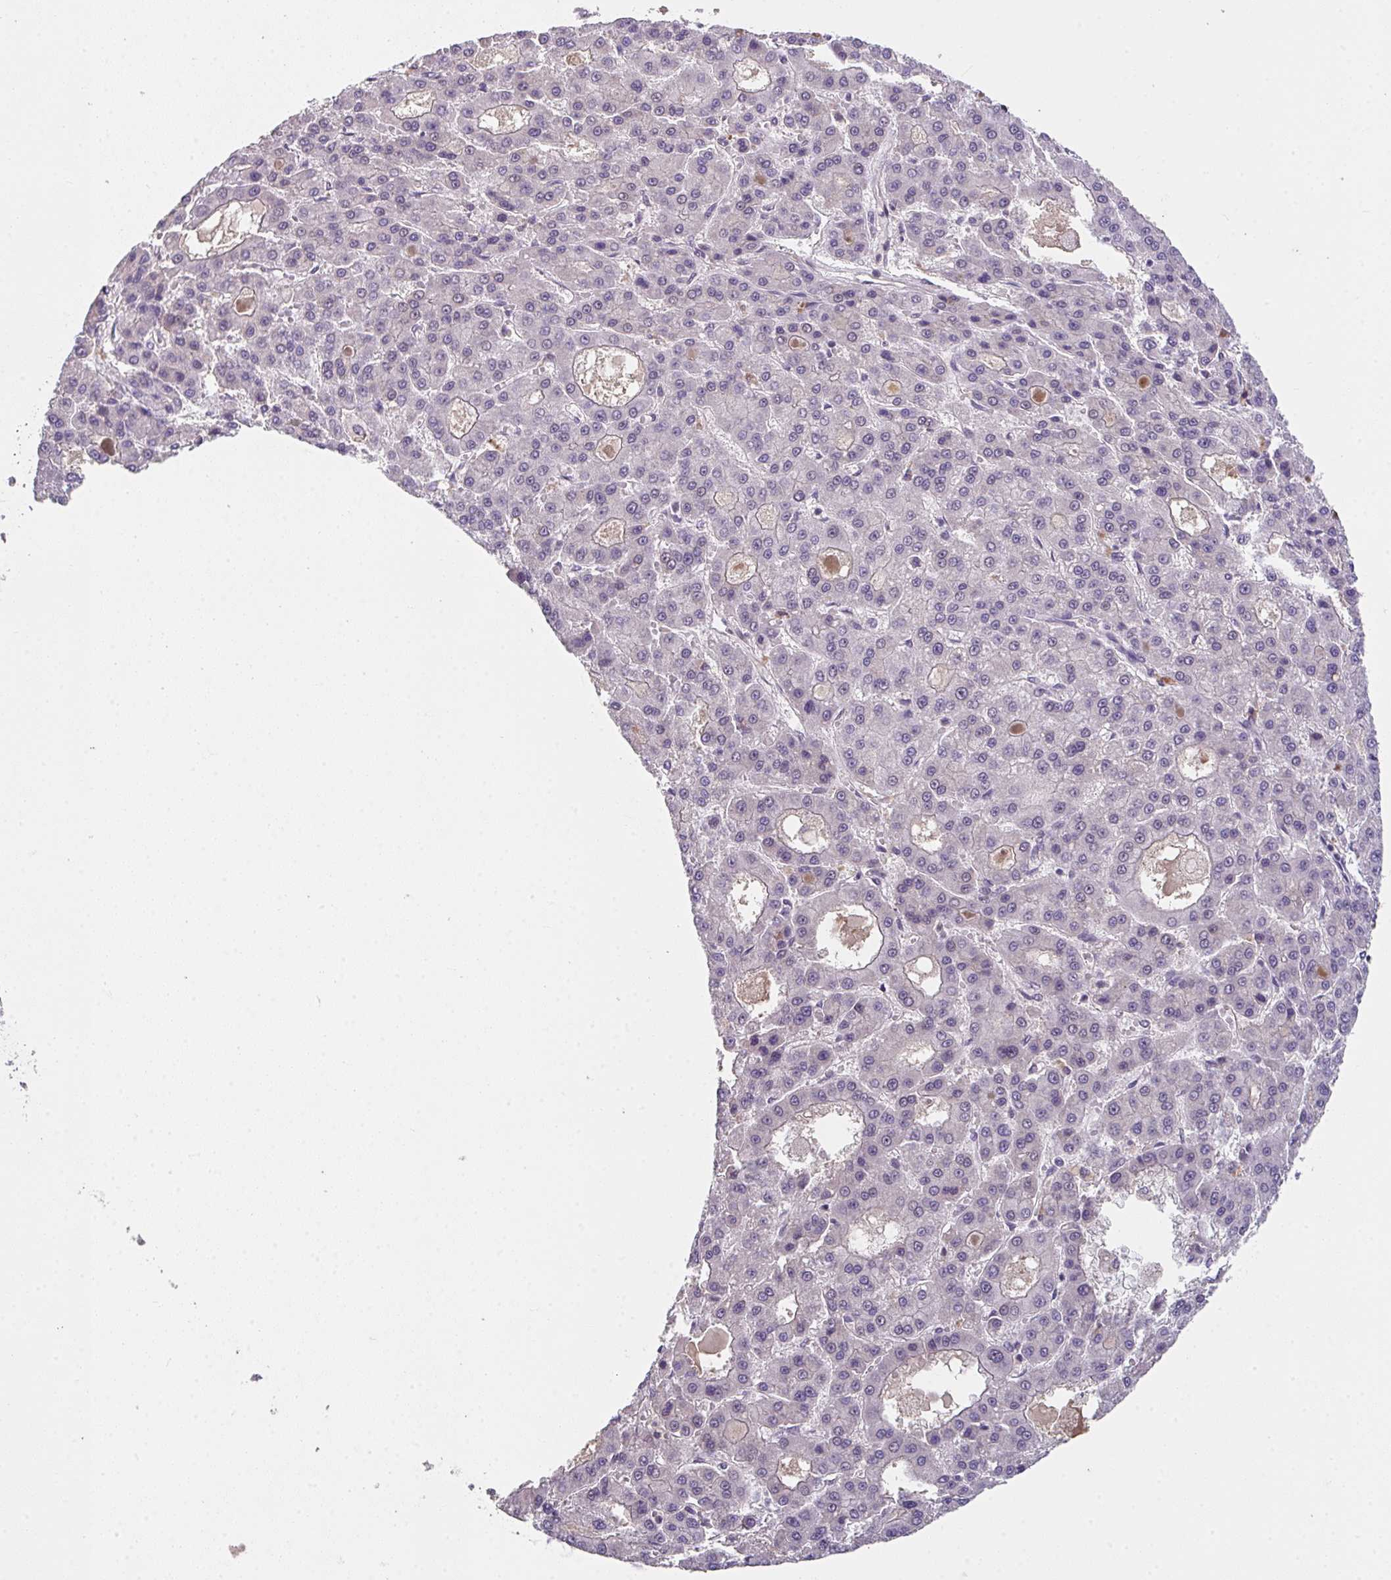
{"staining": {"intensity": "negative", "quantity": "none", "location": "none"}, "tissue": "liver cancer", "cell_type": "Tumor cells", "image_type": "cancer", "snomed": [{"axis": "morphology", "description": "Carcinoma, Hepatocellular, NOS"}, {"axis": "topography", "description": "Liver"}], "caption": "Immunohistochemical staining of liver cancer demonstrates no significant expression in tumor cells. (DAB immunohistochemistry (IHC) with hematoxylin counter stain).", "gene": "RBBP6", "patient": {"sex": "male", "age": 70}}